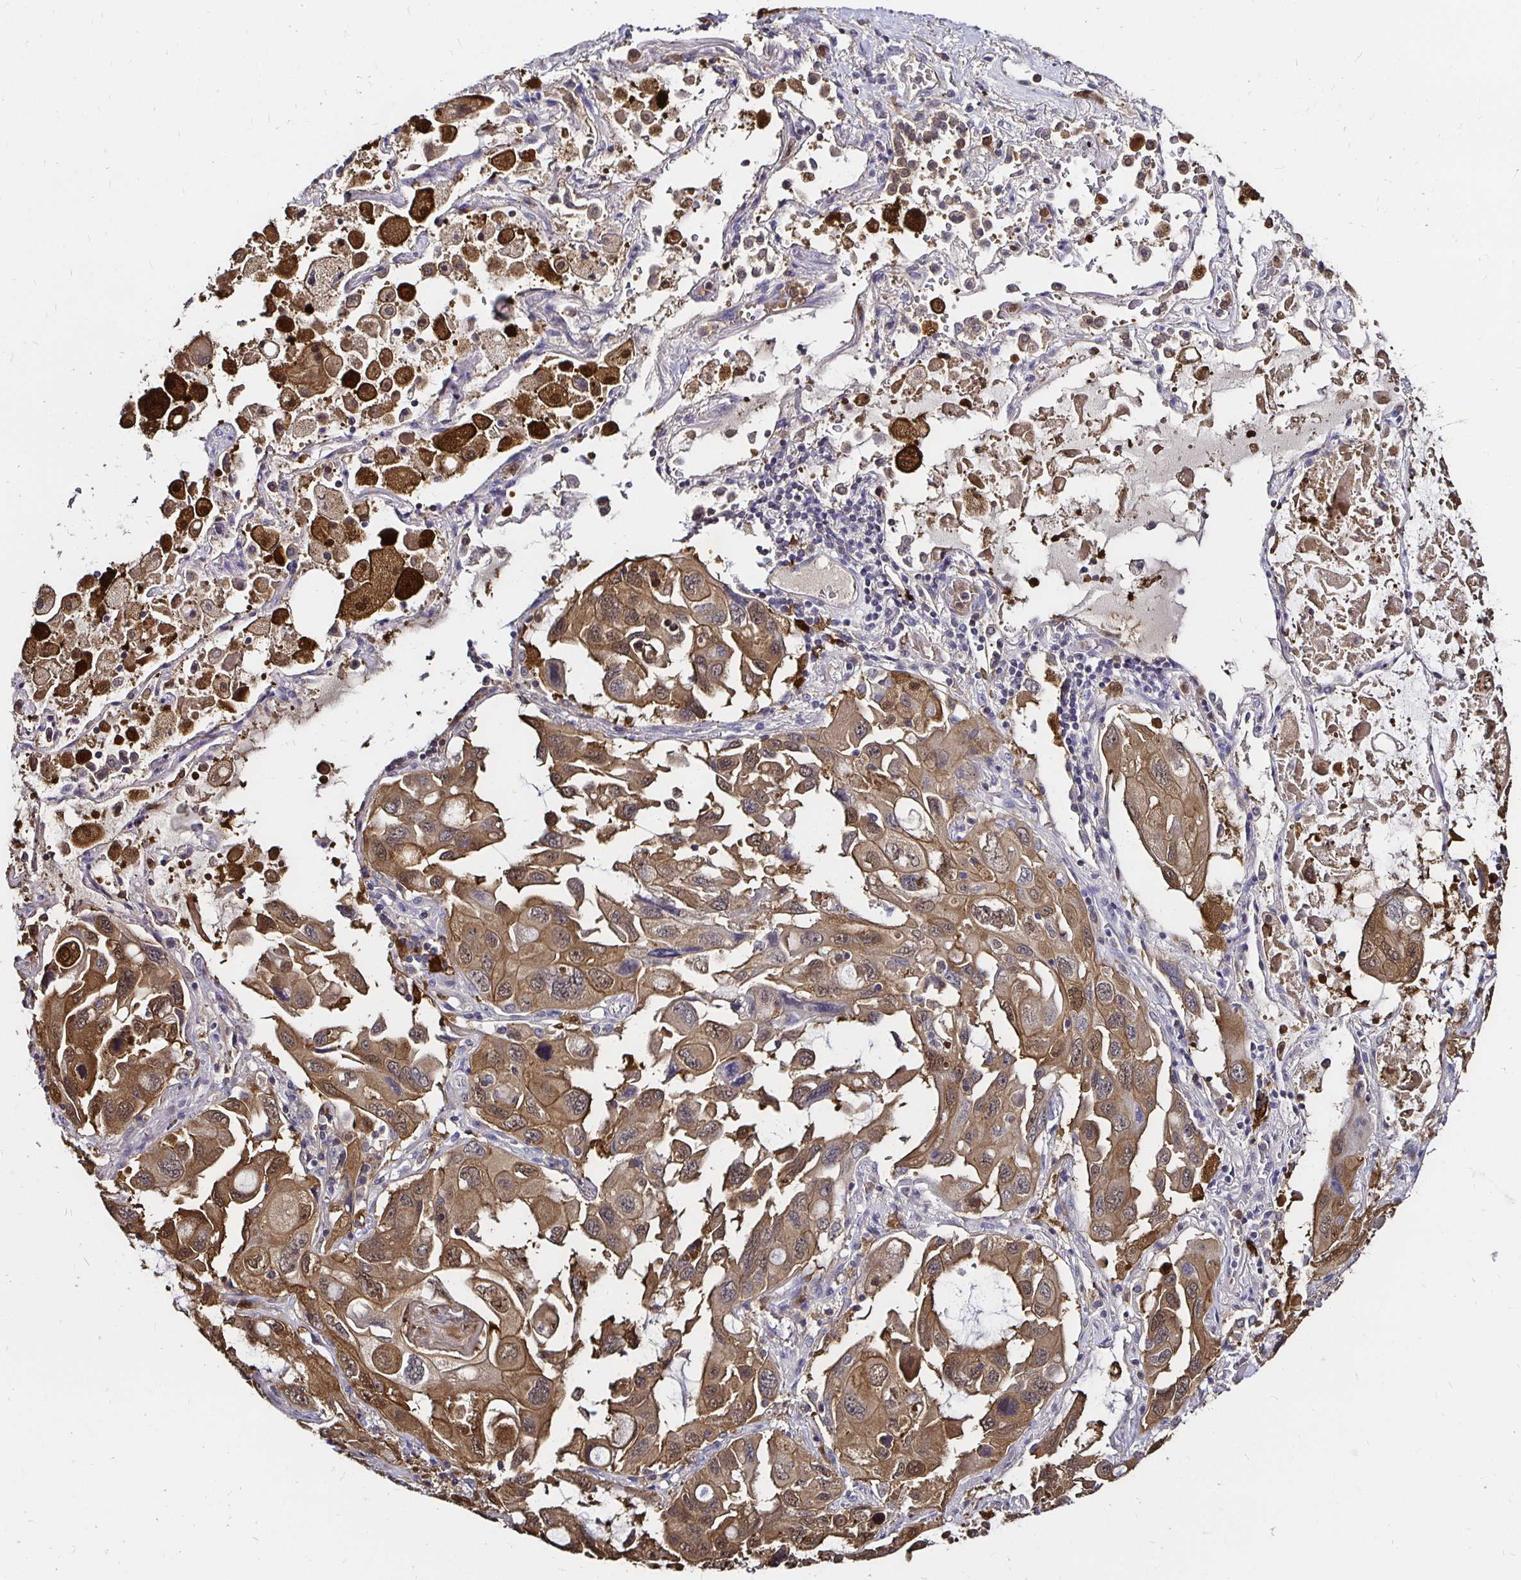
{"staining": {"intensity": "moderate", "quantity": ">75%", "location": "cytoplasmic/membranous"}, "tissue": "lung cancer", "cell_type": "Tumor cells", "image_type": "cancer", "snomed": [{"axis": "morphology", "description": "Squamous cell carcinoma, NOS"}, {"axis": "topography", "description": "Lung"}], "caption": "Brown immunohistochemical staining in lung cancer demonstrates moderate cytoplasmic/membranous positivity in about >75% of tumor cells.", "gene": "TXN", "patient": {"sex": "female", "age": 73}}